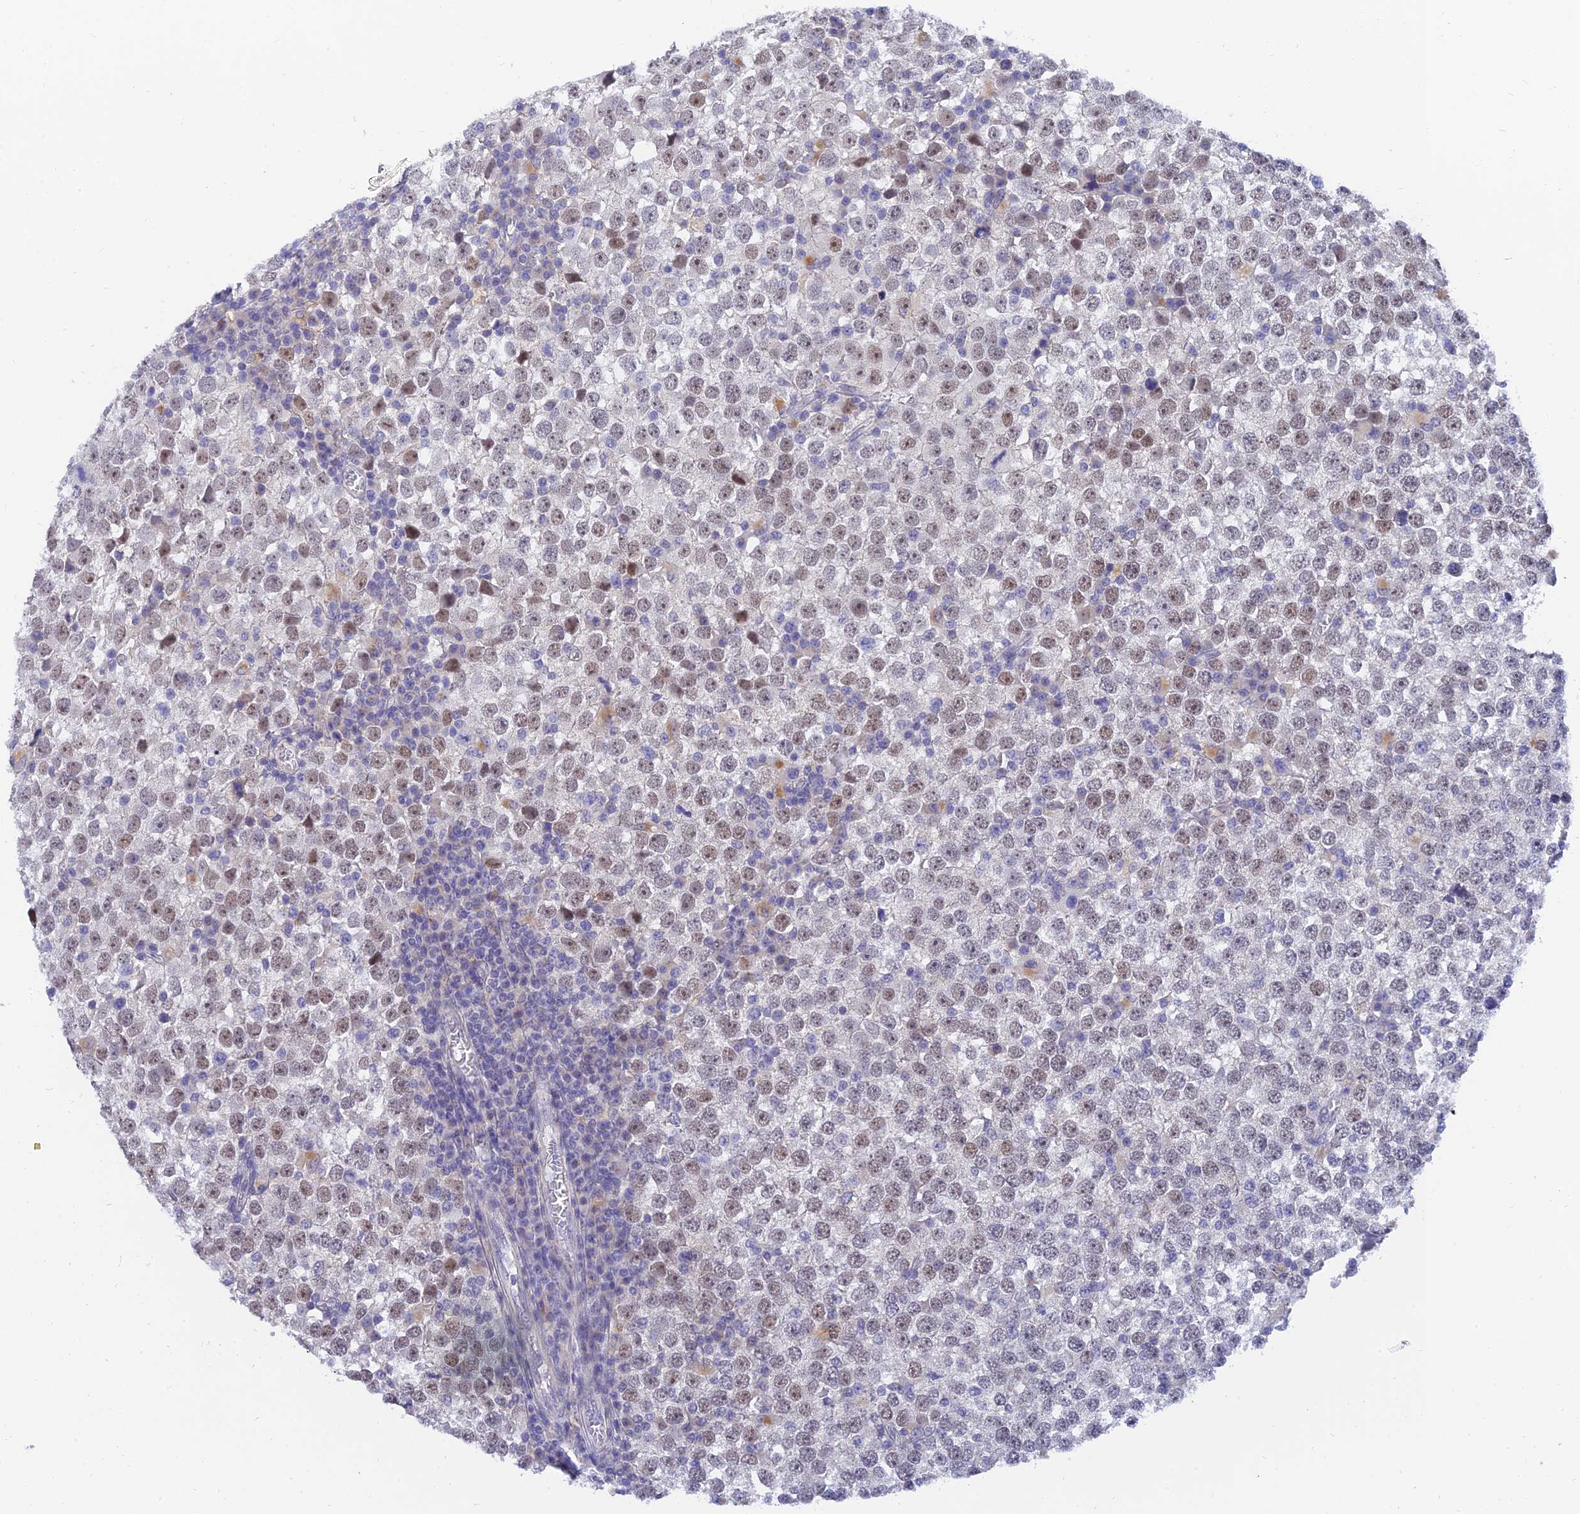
{"staining": {"intensity": "moderate", "quantity": "25%-75%", "location": "nuclear"}, "tissue": "testis cancer", "cell_type": "Tumor cells", "image_type": "cancer", "snomed": [{"axis": "morphology", "description": "Seminoma, NOS"}, {"axis": "topography", "description": "Testis"}], "caption": "Immunohistochemistry (IHC) of human testis seminoma exhibits medium levels of moderate nuclear expression in about 25%-75% of tumor cells.", "gene": "TMEM161B", "patient": {"sex": "male", "age": 65}}